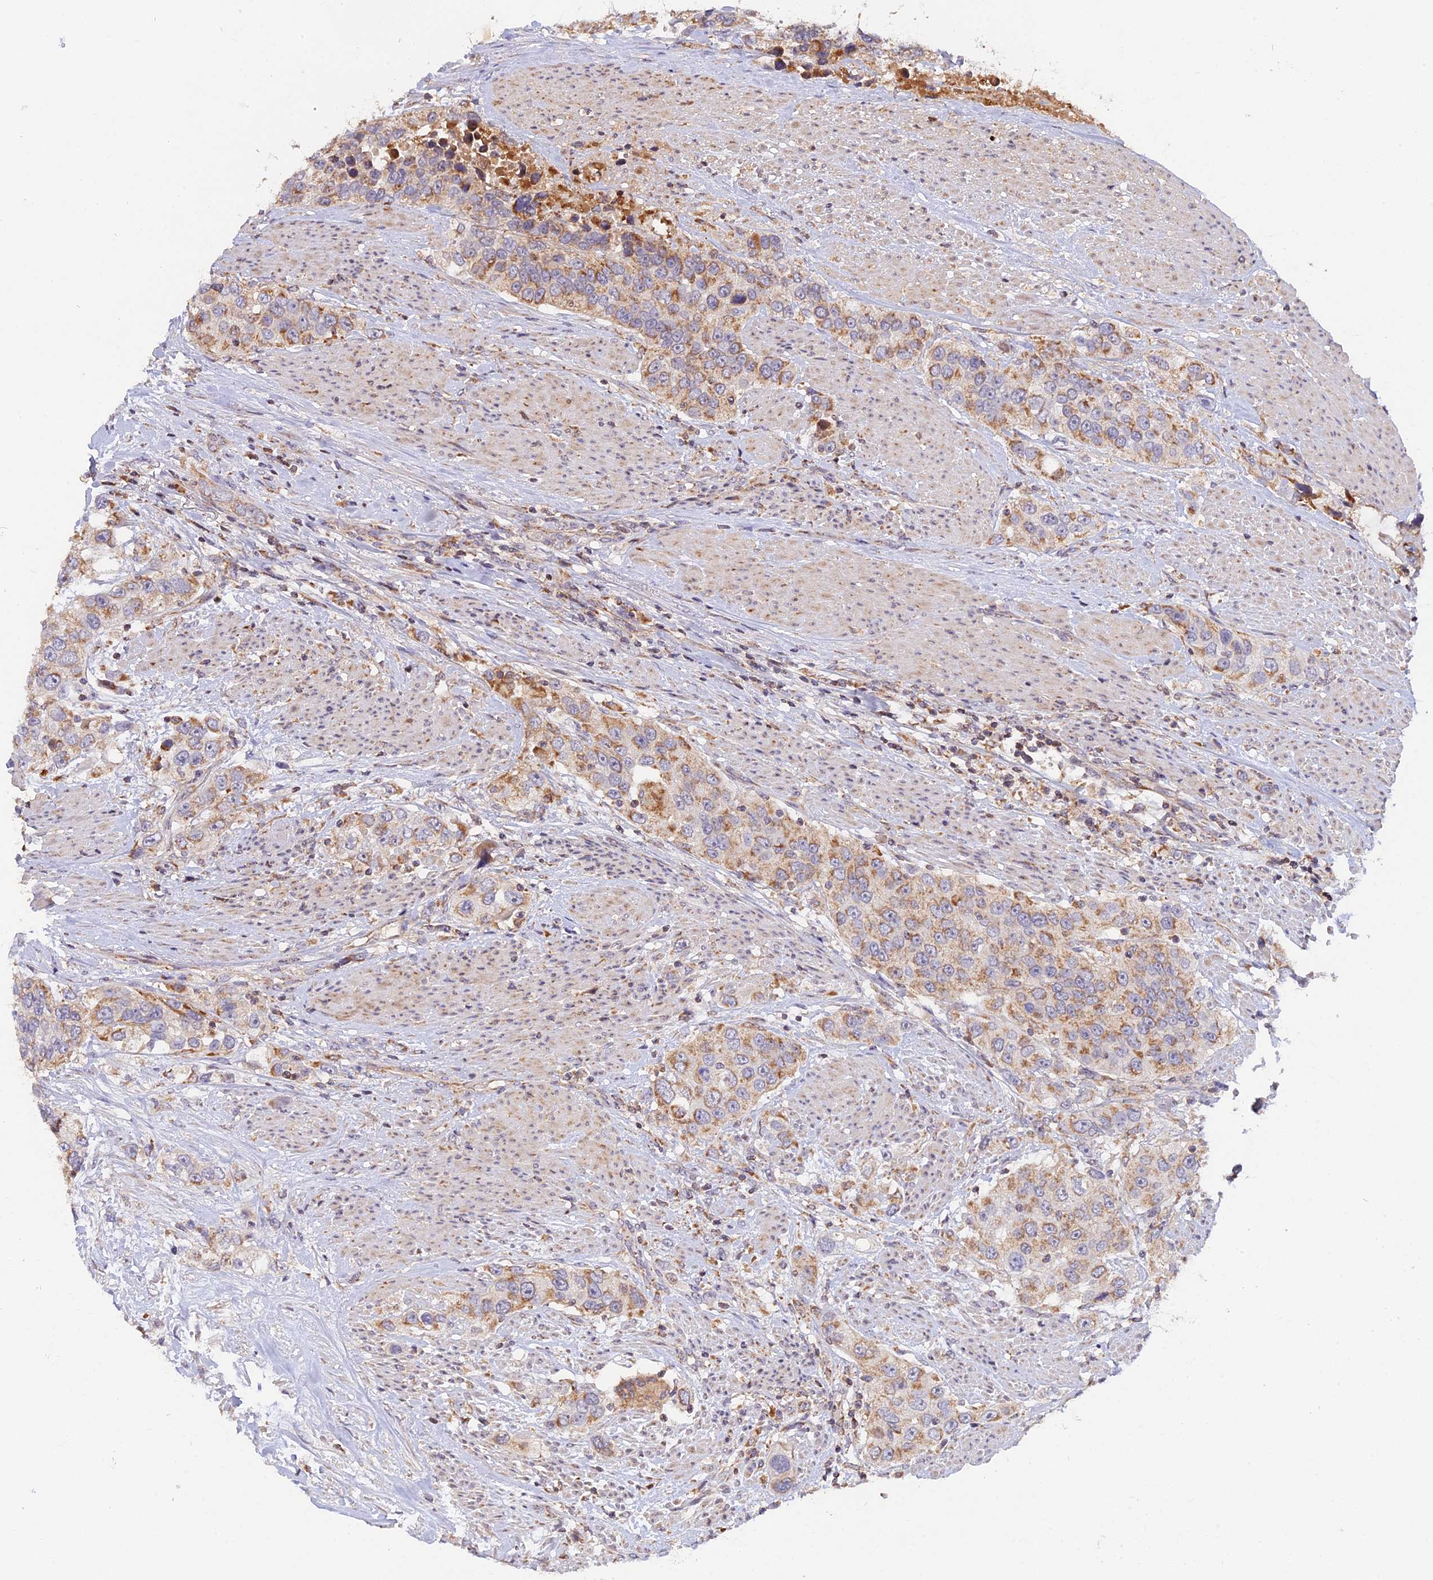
{"staining": {"intensity": "moderate", "quantity": "25%-75%", "location": "cytoplasmic/membranous"}, "tissue": "urothelial cancer", "cell_type": "Tumor cells", "image_type": "cancer", "snomed": [{"axis": "morphology", "description": "Urothelial carcinoma, High grade"}, {"axis": "topography", "description": "Urinary bladder"}], "caption": "Protein staining reveals moderate cytoplasmic/membranous positivity in approximately 25%-75% of tumor cells in urothelial cancer. (brown staining indicates protein expression, while blue staining denotes nuclei).", "gene": "MPV17L", "patient": {"sex": "female", "age": 80}}